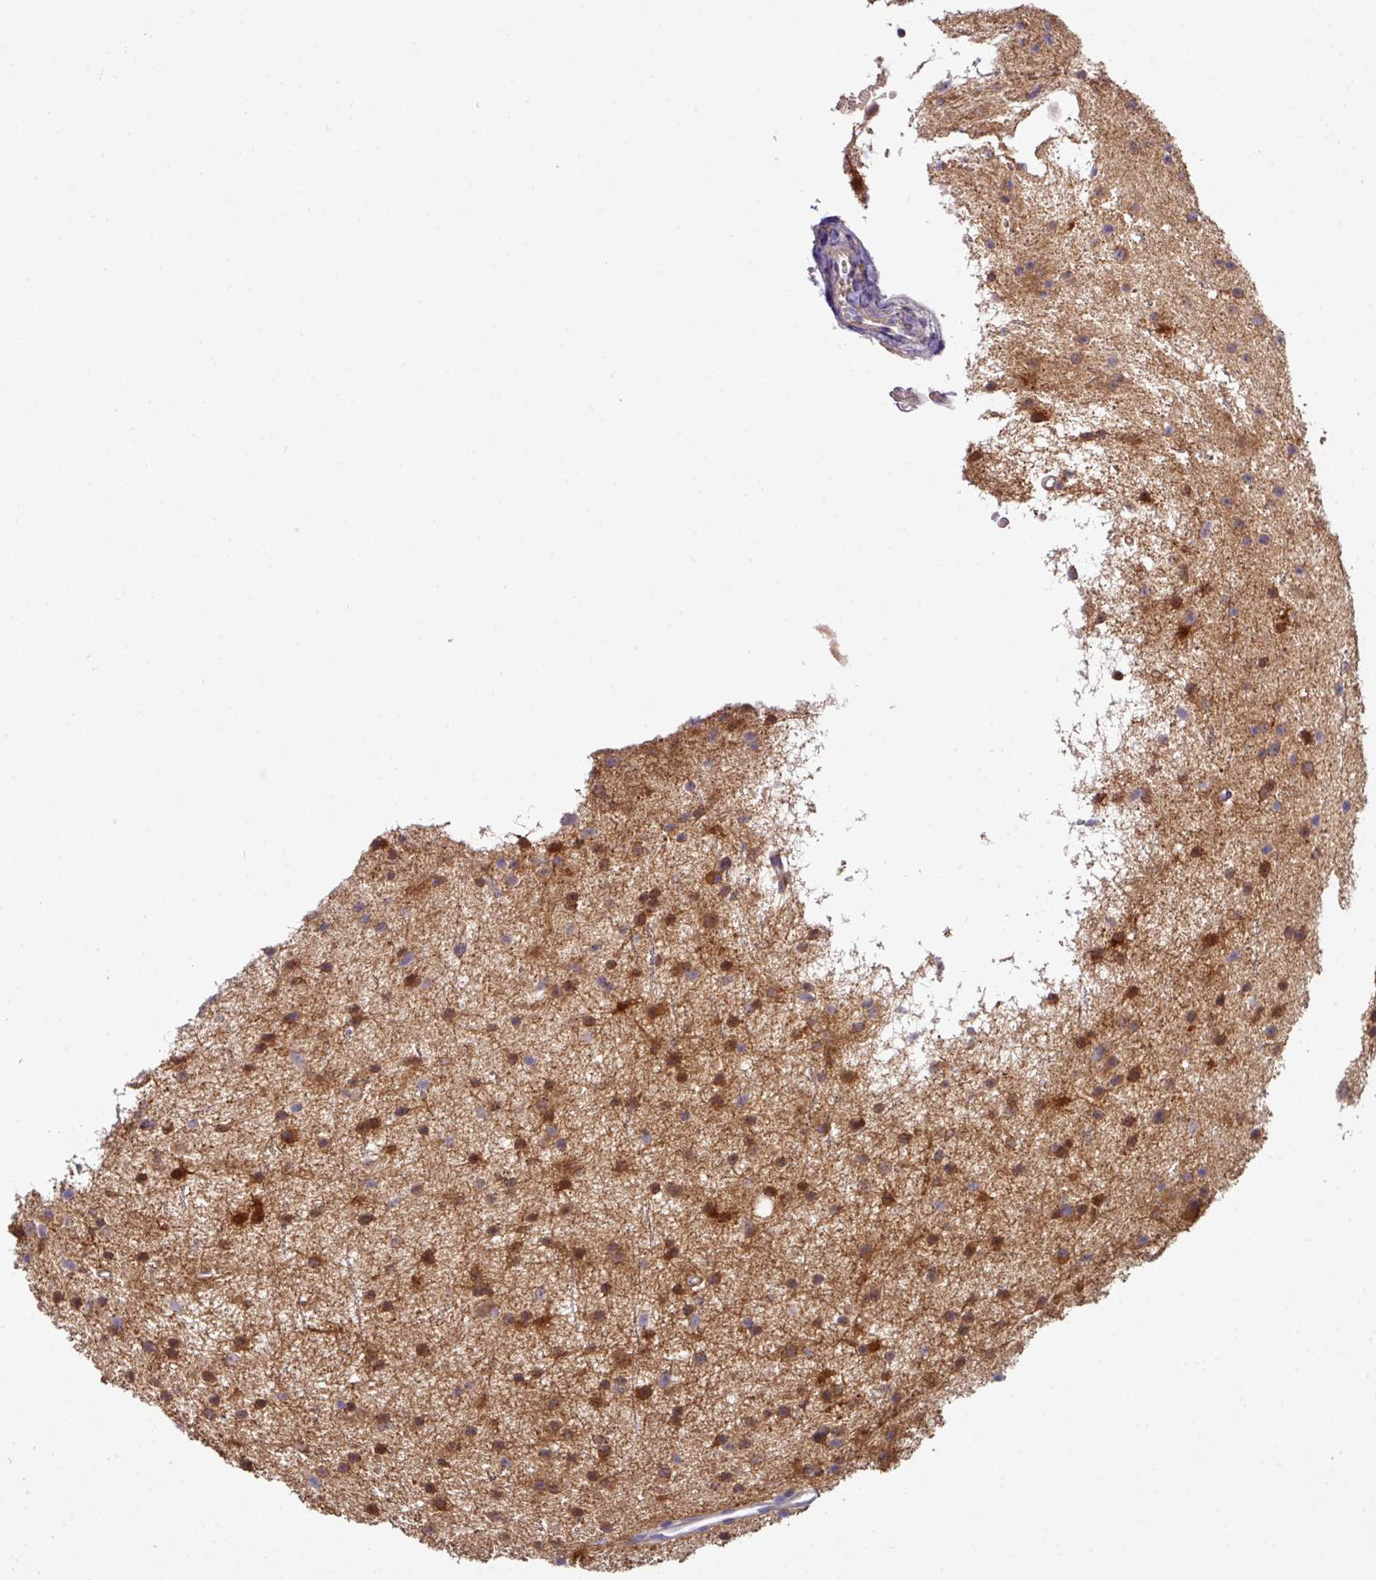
{"staining": {"intensity": "moderate", "quantity": ">75%", "location": "cytoplasmic/membranous"}, "tissue": "glioma", "cell_type": "Tumor cells", "image_type": "cancer", "snomed": [{"axis": "morphology", "description": "Glioma, malignant, Low grade"}, {"axis": "topography", "description": "Cerebral cortex"}], "caption": "The image demonstrates a brown stain indicating the presence of a protein in the cytoplasmic/membranous of tumor cells in malignant low-grade glioma.", "gene": "SLAMF6", "patient": {"sex": "female", "age": 39}}